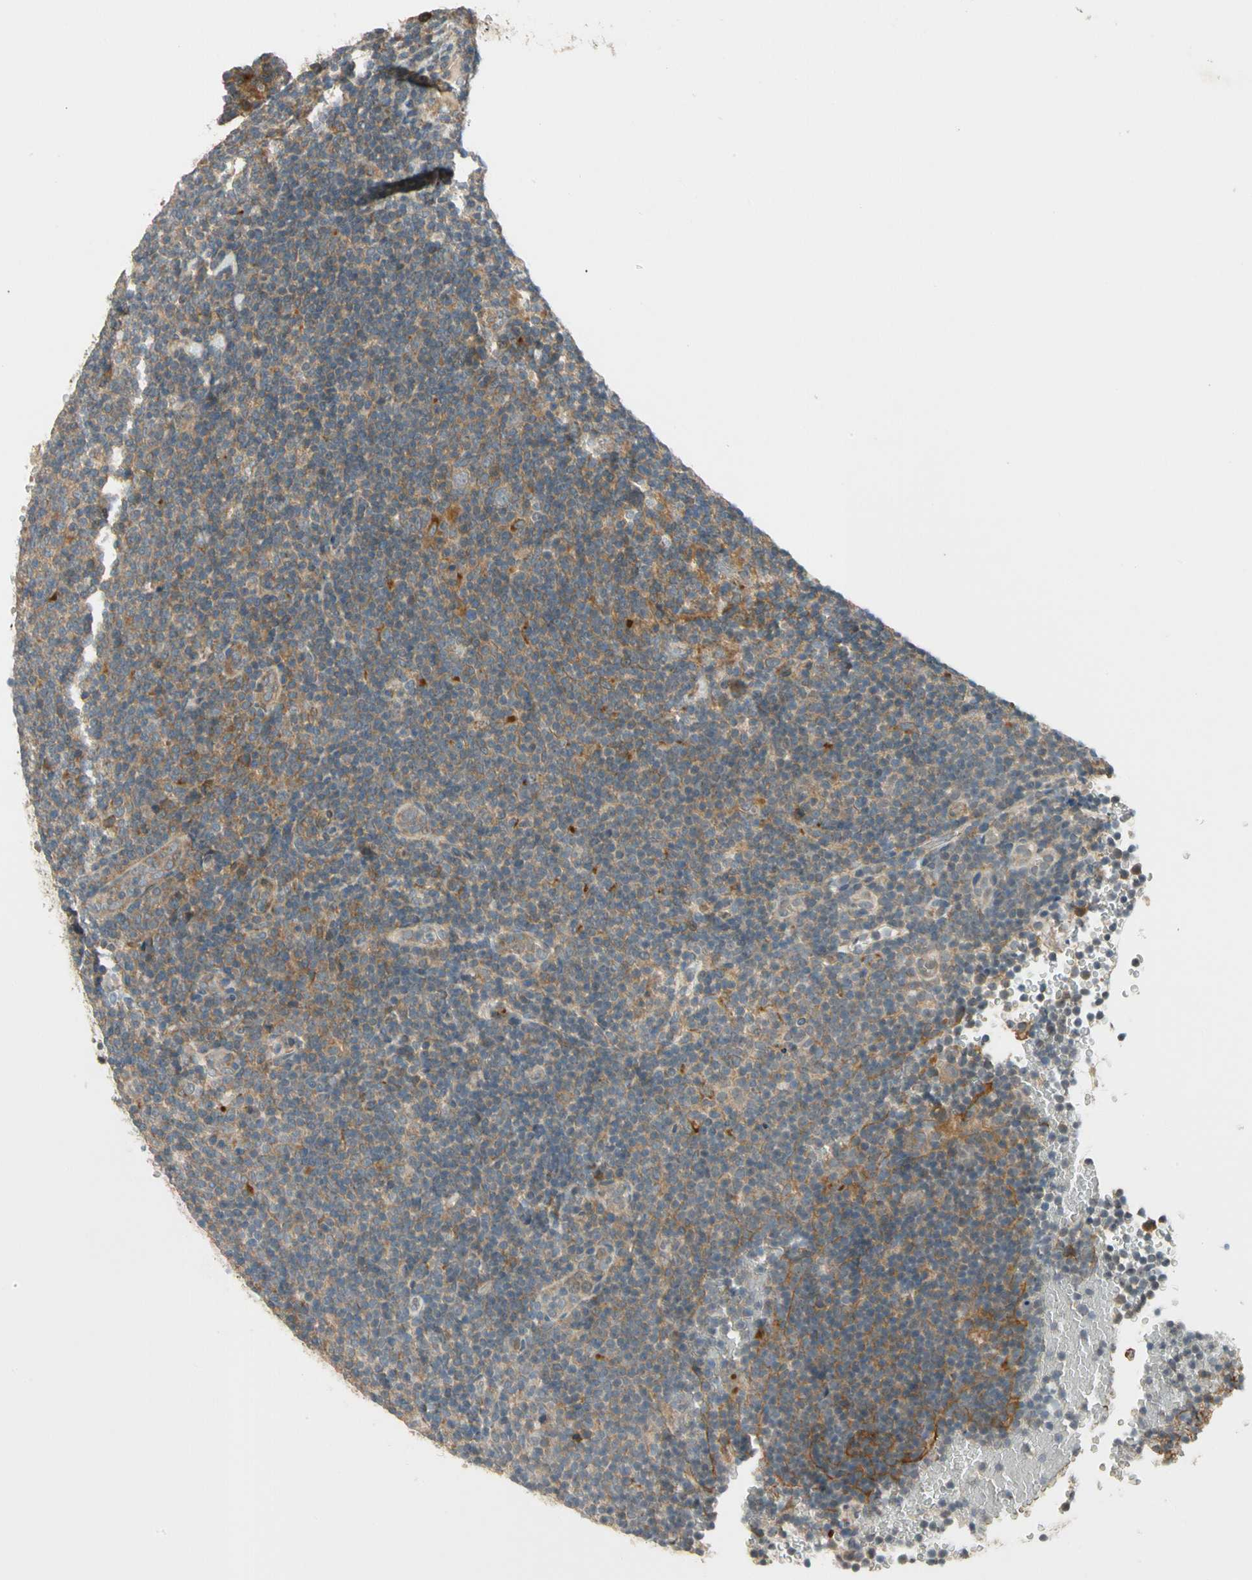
{"staining": {"intensity": "weak", "quantity": ">75%", "location": "cytoplasmic/membranous"}, "tissue": "lymphoma", "cell_type": "Tumor cells", "image_type": "cancer", "snomed": [{"axis": "morphology", "description": "Hodgkin's disease, NOS"}, {"axis": "topography", "description": "Lymph node"}], "caption": "The photomicrograph shows staining of lymphoma, revealing weak cytoplasmic/membranous protein staining (brown color) within tumor cells.", "gene": "MST1R", "patient": {"sex": "female", "age": 57}}